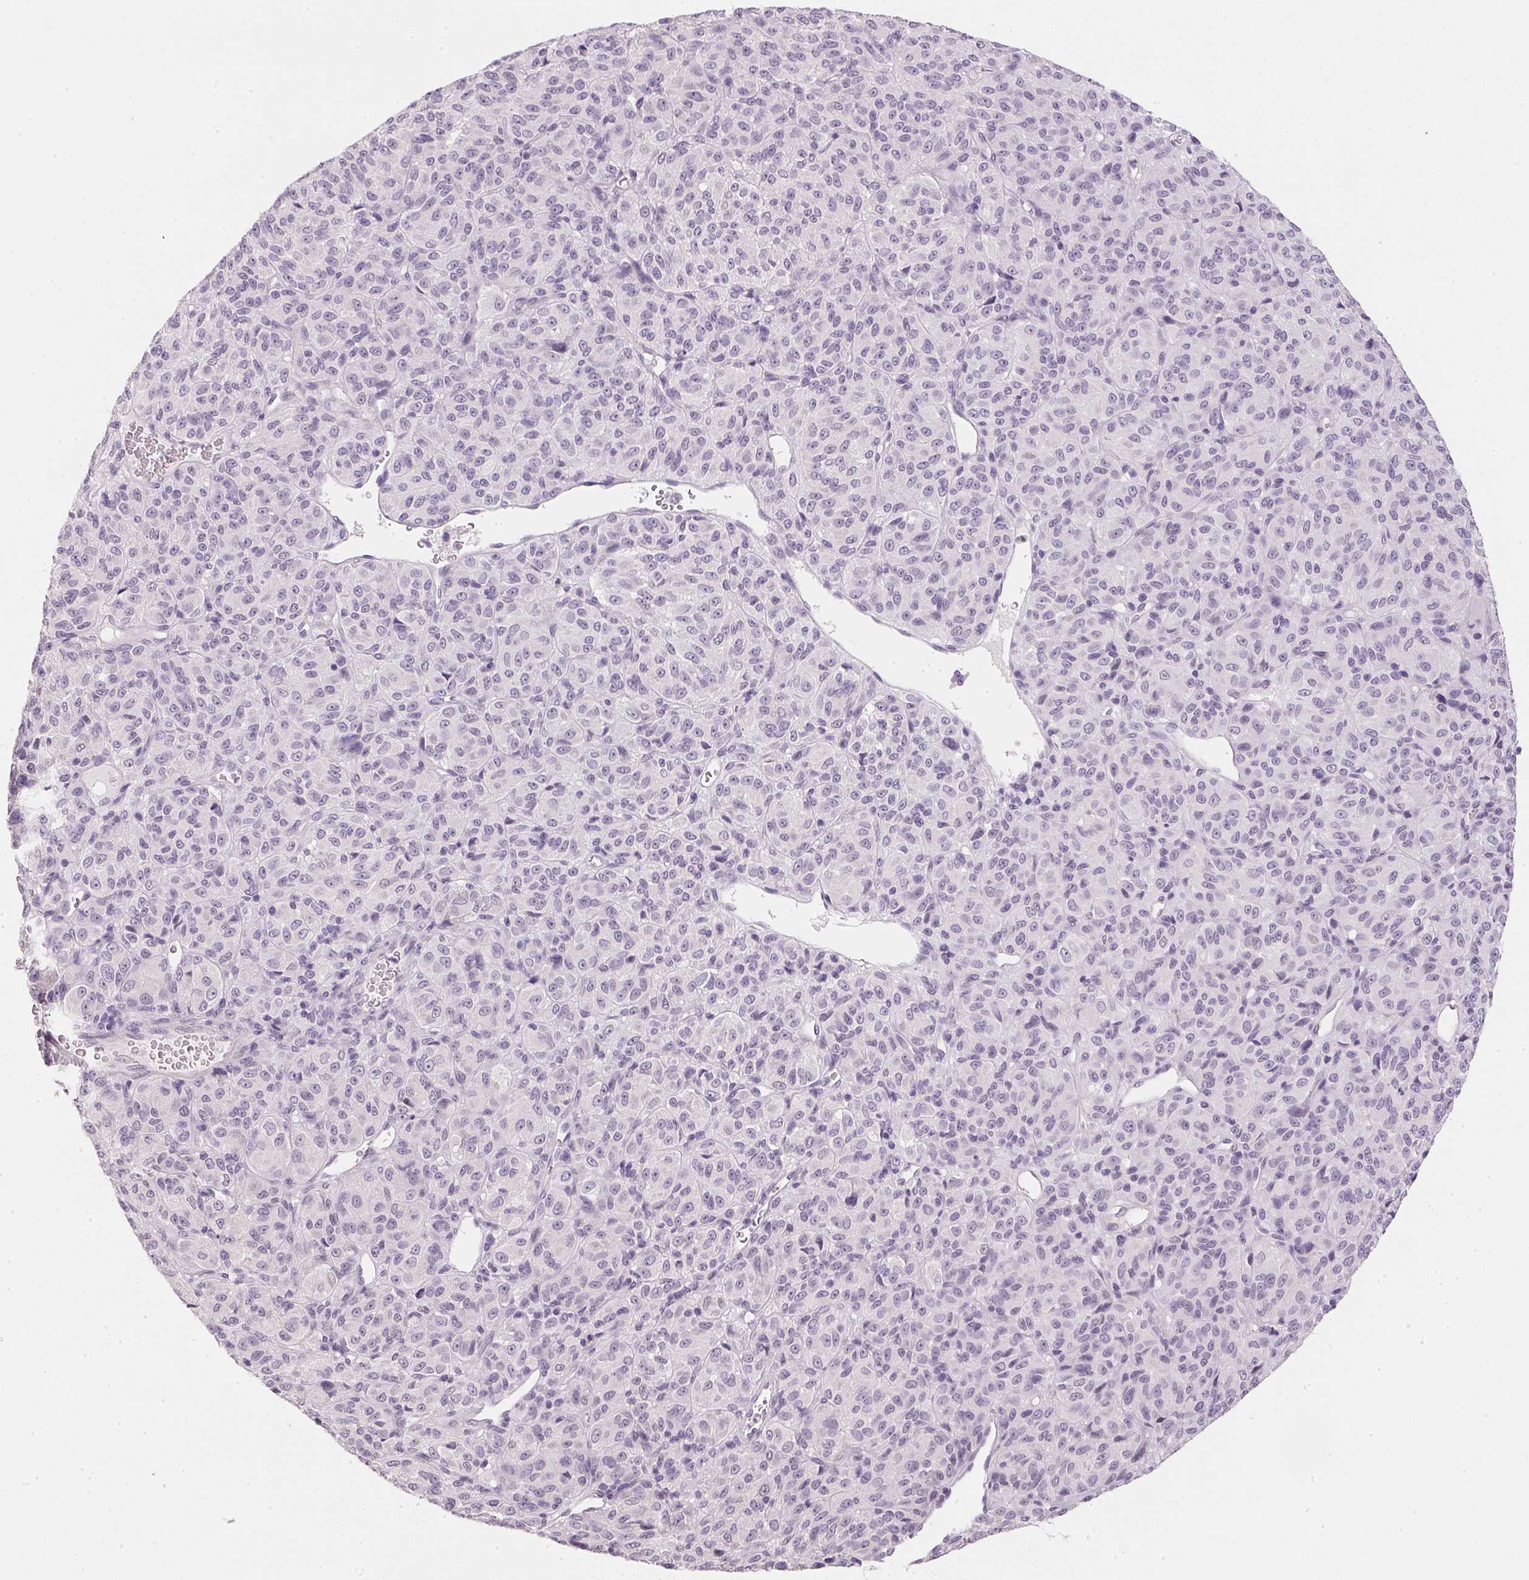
{"staining": {"intensity": "negative", "quantity": "none", "location": "none"}, "tissue": "melanoma", "cell_type": "Tumor cells", "image_type": "cancer", "snomed": [{"axis": "morphology", "description": "Malignant melanoma, Metastatic site"}, {"axis": "topography", "description": "Brain"}], "caption": "Immunohistochemical staining of human melanoma displays no significant staining in tumor cells.", "gene": "IGFBP1", "patient": {"sex": "female", "age": 56}}